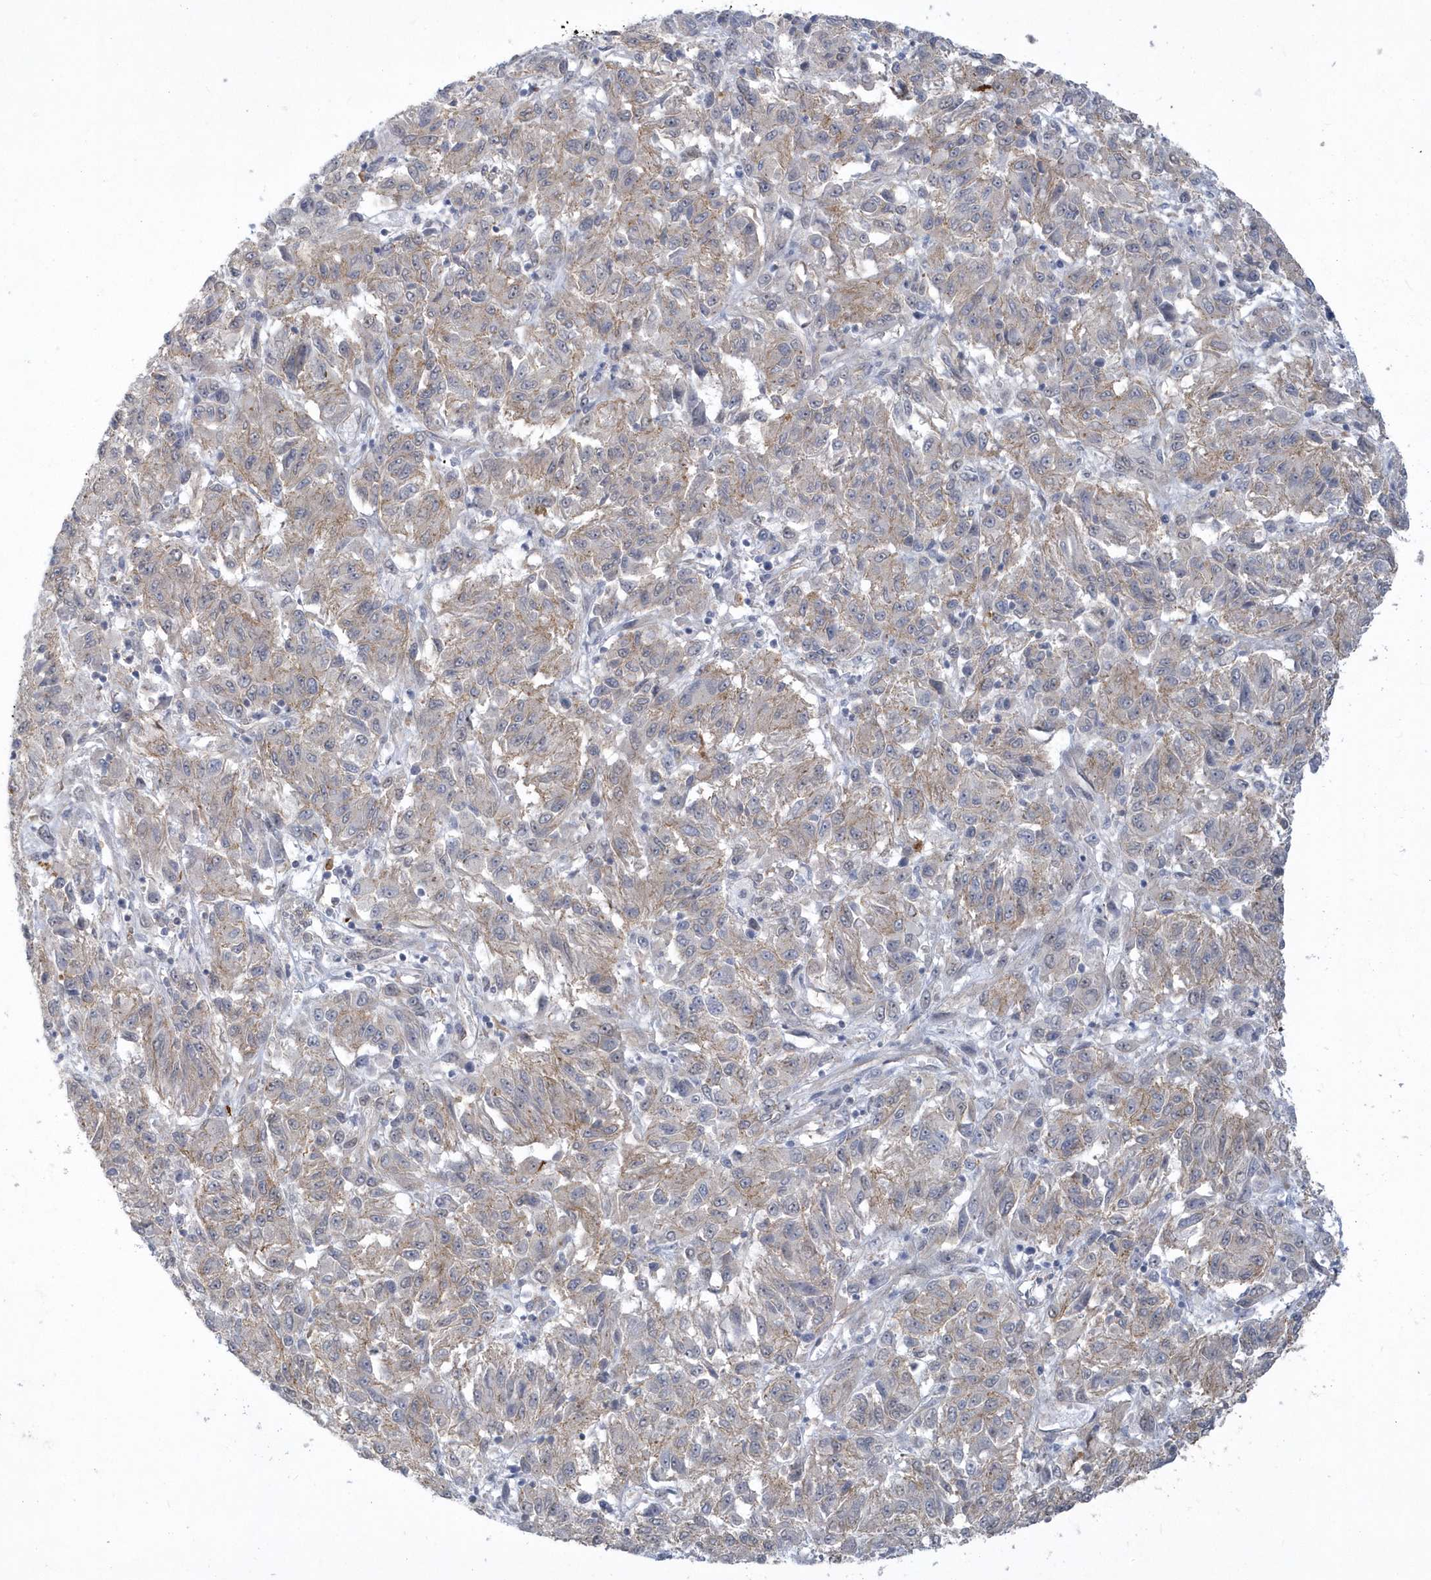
{"staining": {"intensity": "negative", "quantity": "none", "location": "none"}, "tissue": "melanoma", "cell_type": "Tumor cells", "image_type": "cancer", "snomed": [{"axis": "morphology", "description": "Malignant melanoma, Metastatic site"}, {"axis": "topography", "description": "Lung"}], "caption": "Immunohistochemistry photomicrograph of malignant melanoma (metastatic site) stained for a protein (brown), which reveals no expression in tumor cells. (DAB (3,3'-diaminobenzidine) IHC with hematoxylin counter stain).", "gene": "RAI14", "patient": {"sex": "male", "age": 64}}